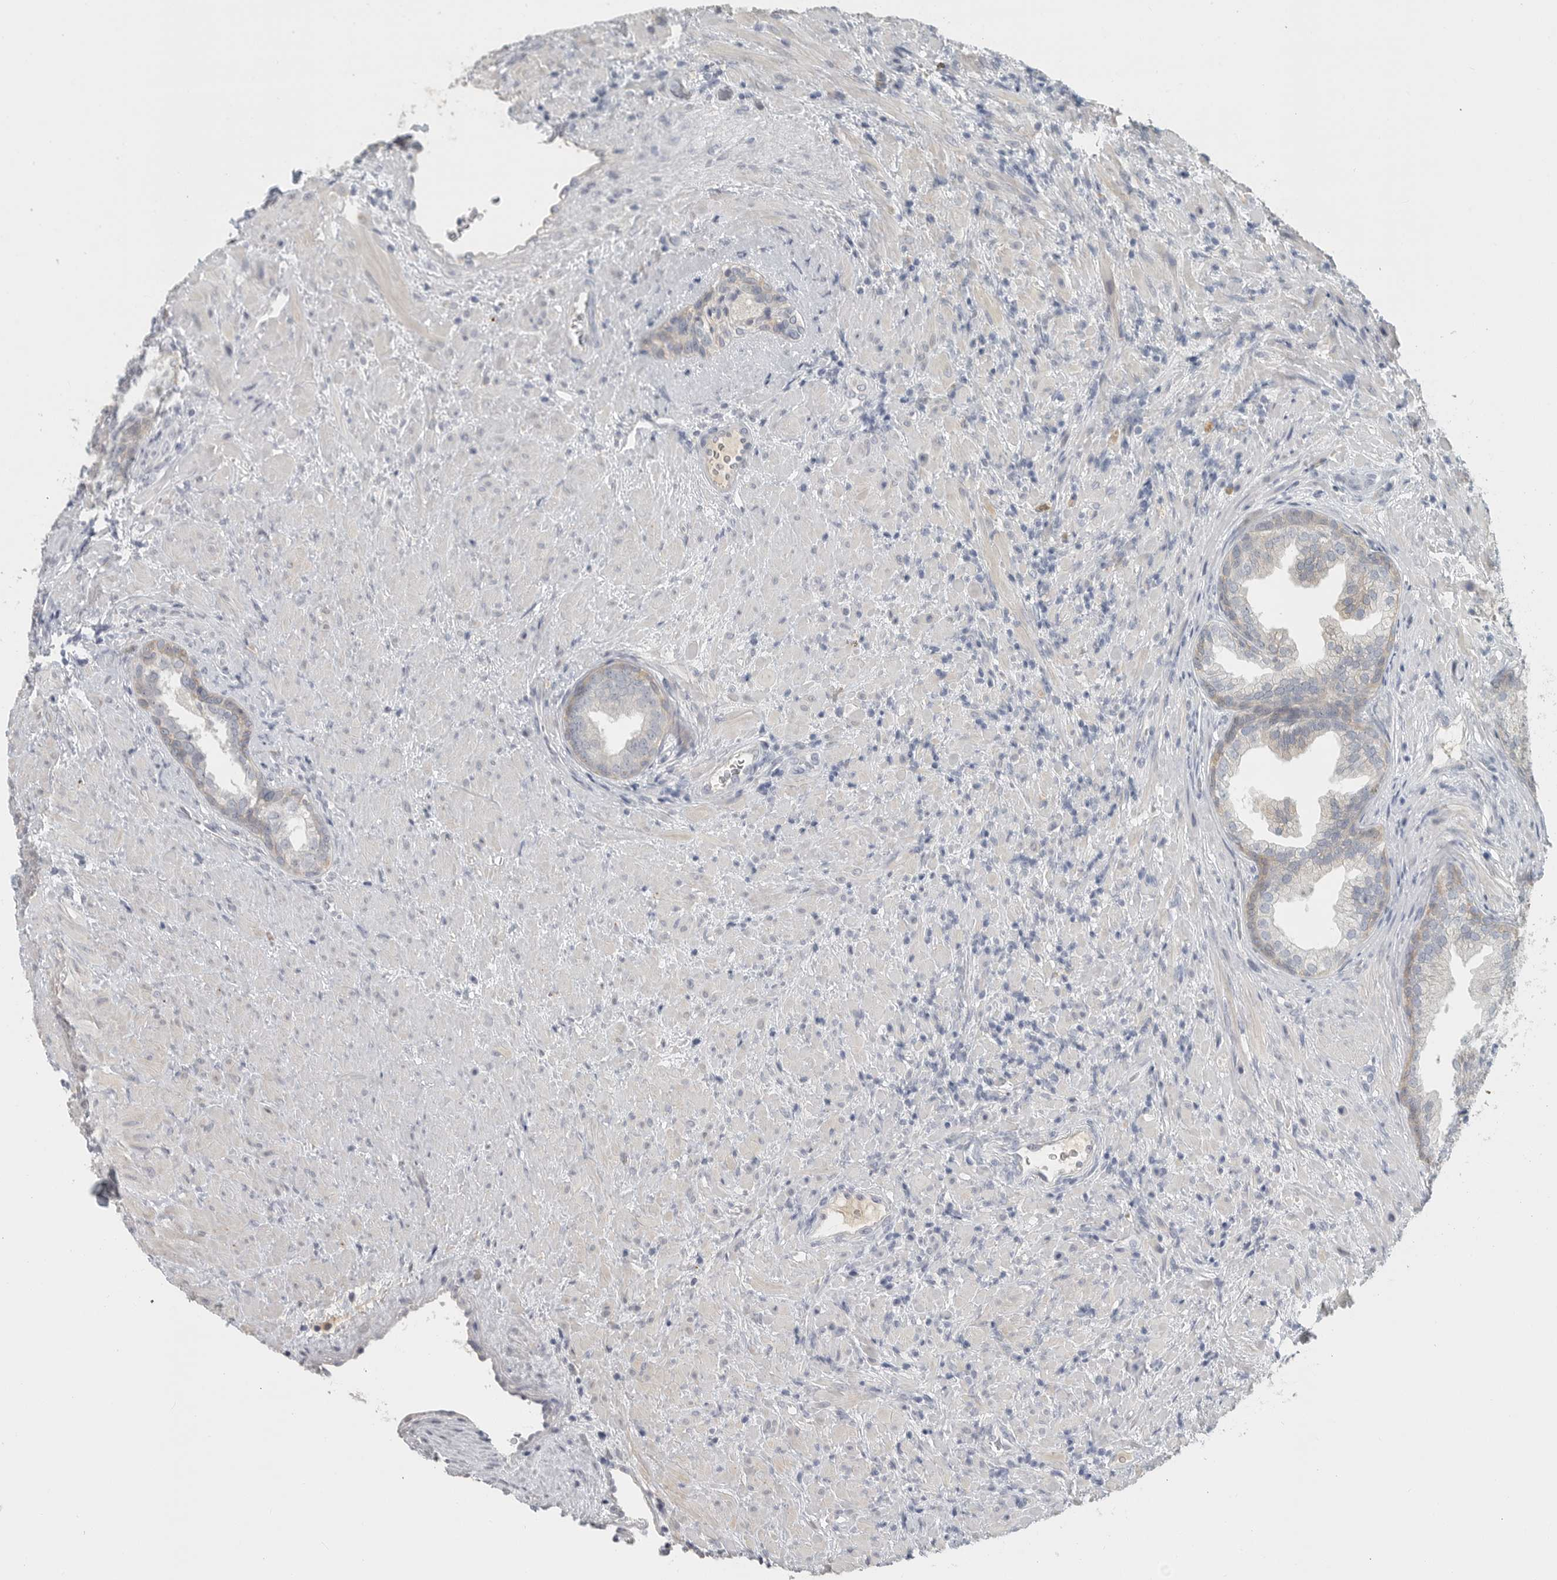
{"staining": {"intensity": "negative", "quantity": "none", "location": "none"}, "tissue": "prostate", "cell_type": "Glandular cells", "image_type": "normal", "snomed": [{"axis": "morphology", "description": "Normal tissue, NOS"}, {"axis": "topography", "description": "Prostate"}], "caption": "IHC micrograph of benign prostate: prostate stained with DAB exhibits no significant protein positivity in glandular cells.", "gene": "PAM", "patient": {"sex": "male", "age": 76}}